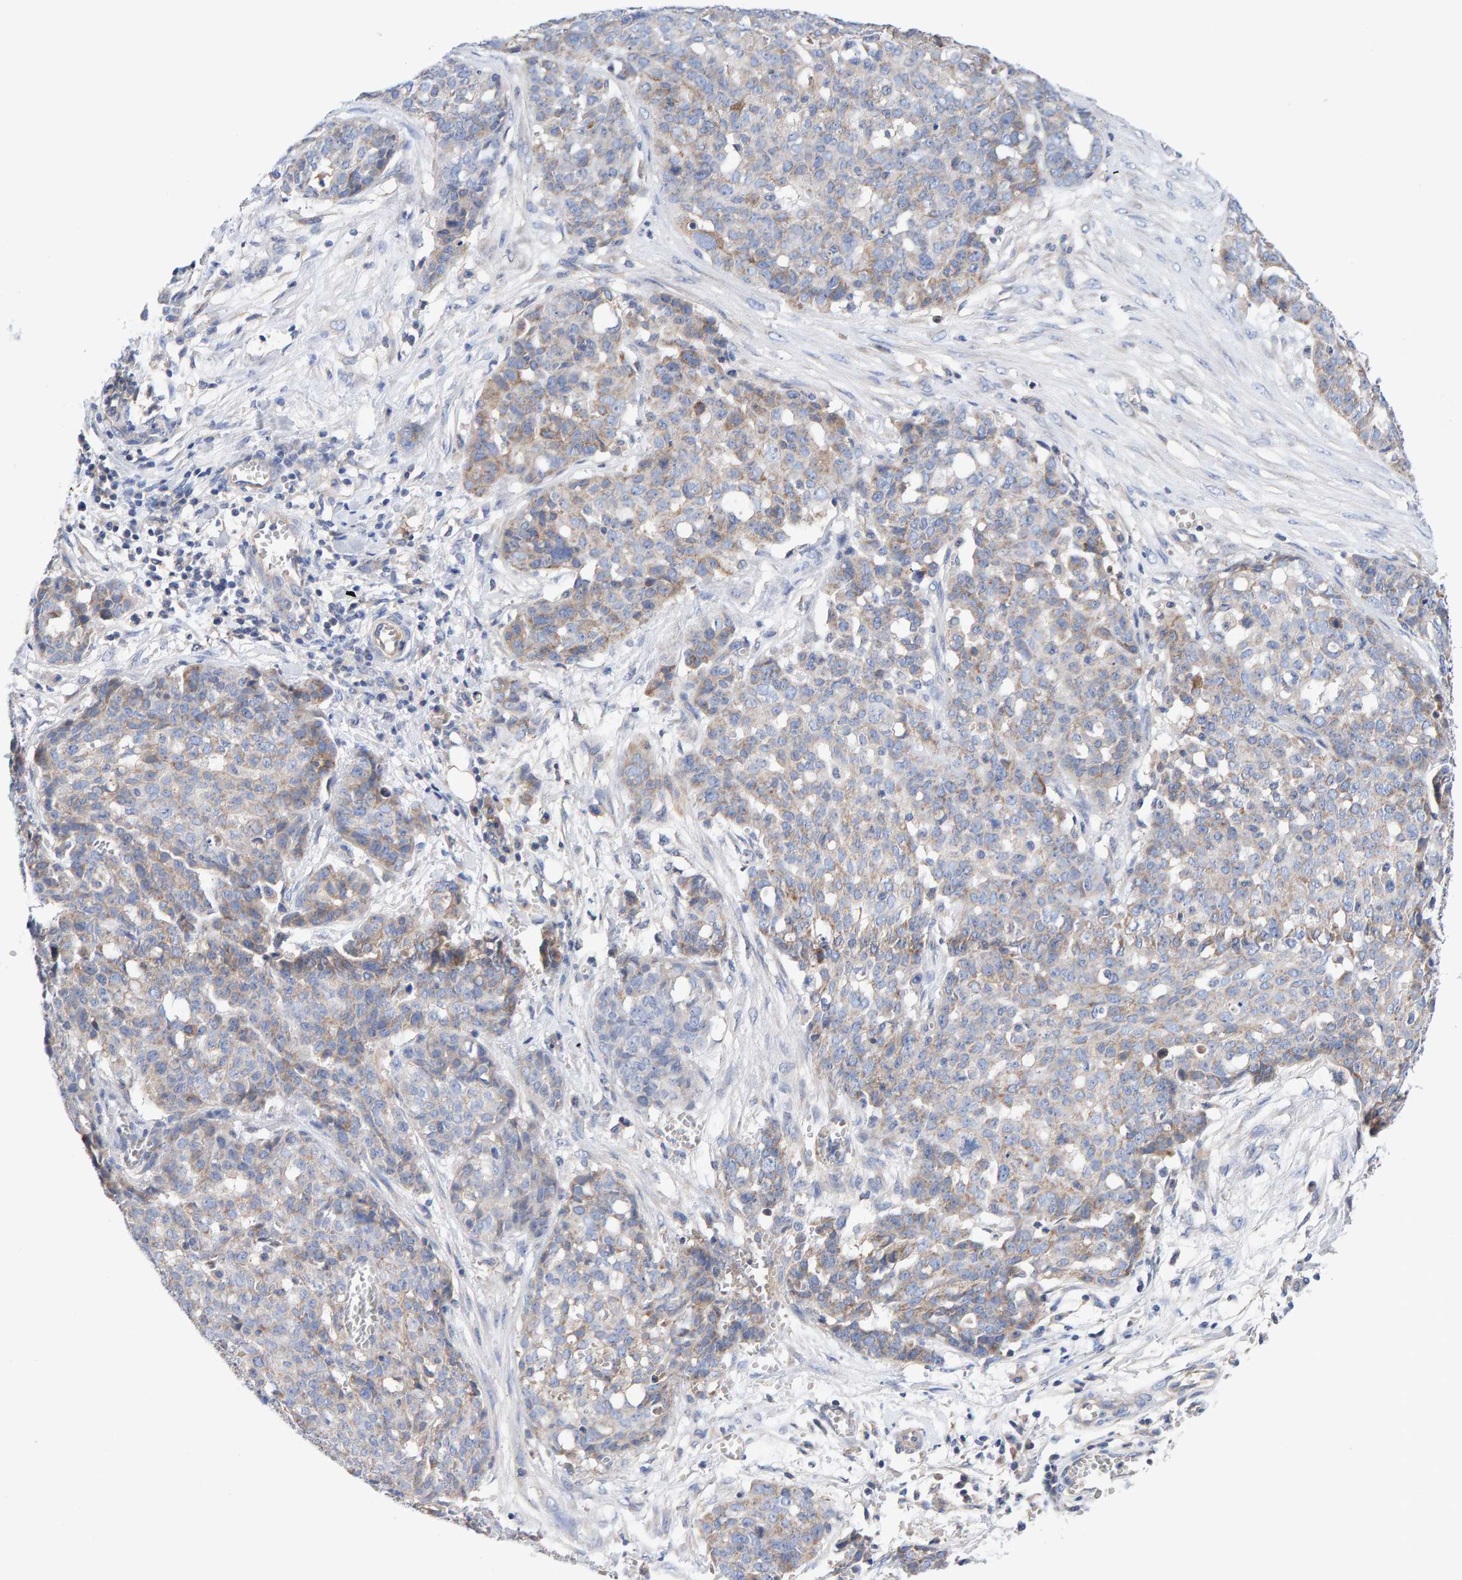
{"staining": {"intensity": "weak", "quantity": "25%-75%", "location": "cytoplasmic/membranous"}, "tissue": "ovarian cancer", "cell_type": "Tumor cells", "image_type": "cancer", "snomed": [{"axis": "morphology", "description": "Cystadenocarcinoma, serous, NOS"}, {"axis": "topography", "description": "Soft tissue"}, {"axis": "topography", "description": "Ovary"}], "caption": "An image showing weak cytoplasmic/membranous staining in about 25%-75% of tumor cells in ovarian cancer, as visualized by brown immunohistochemical staining.", "gene": "EFR3A", "patient": {"sex": "female", "age": 57}}